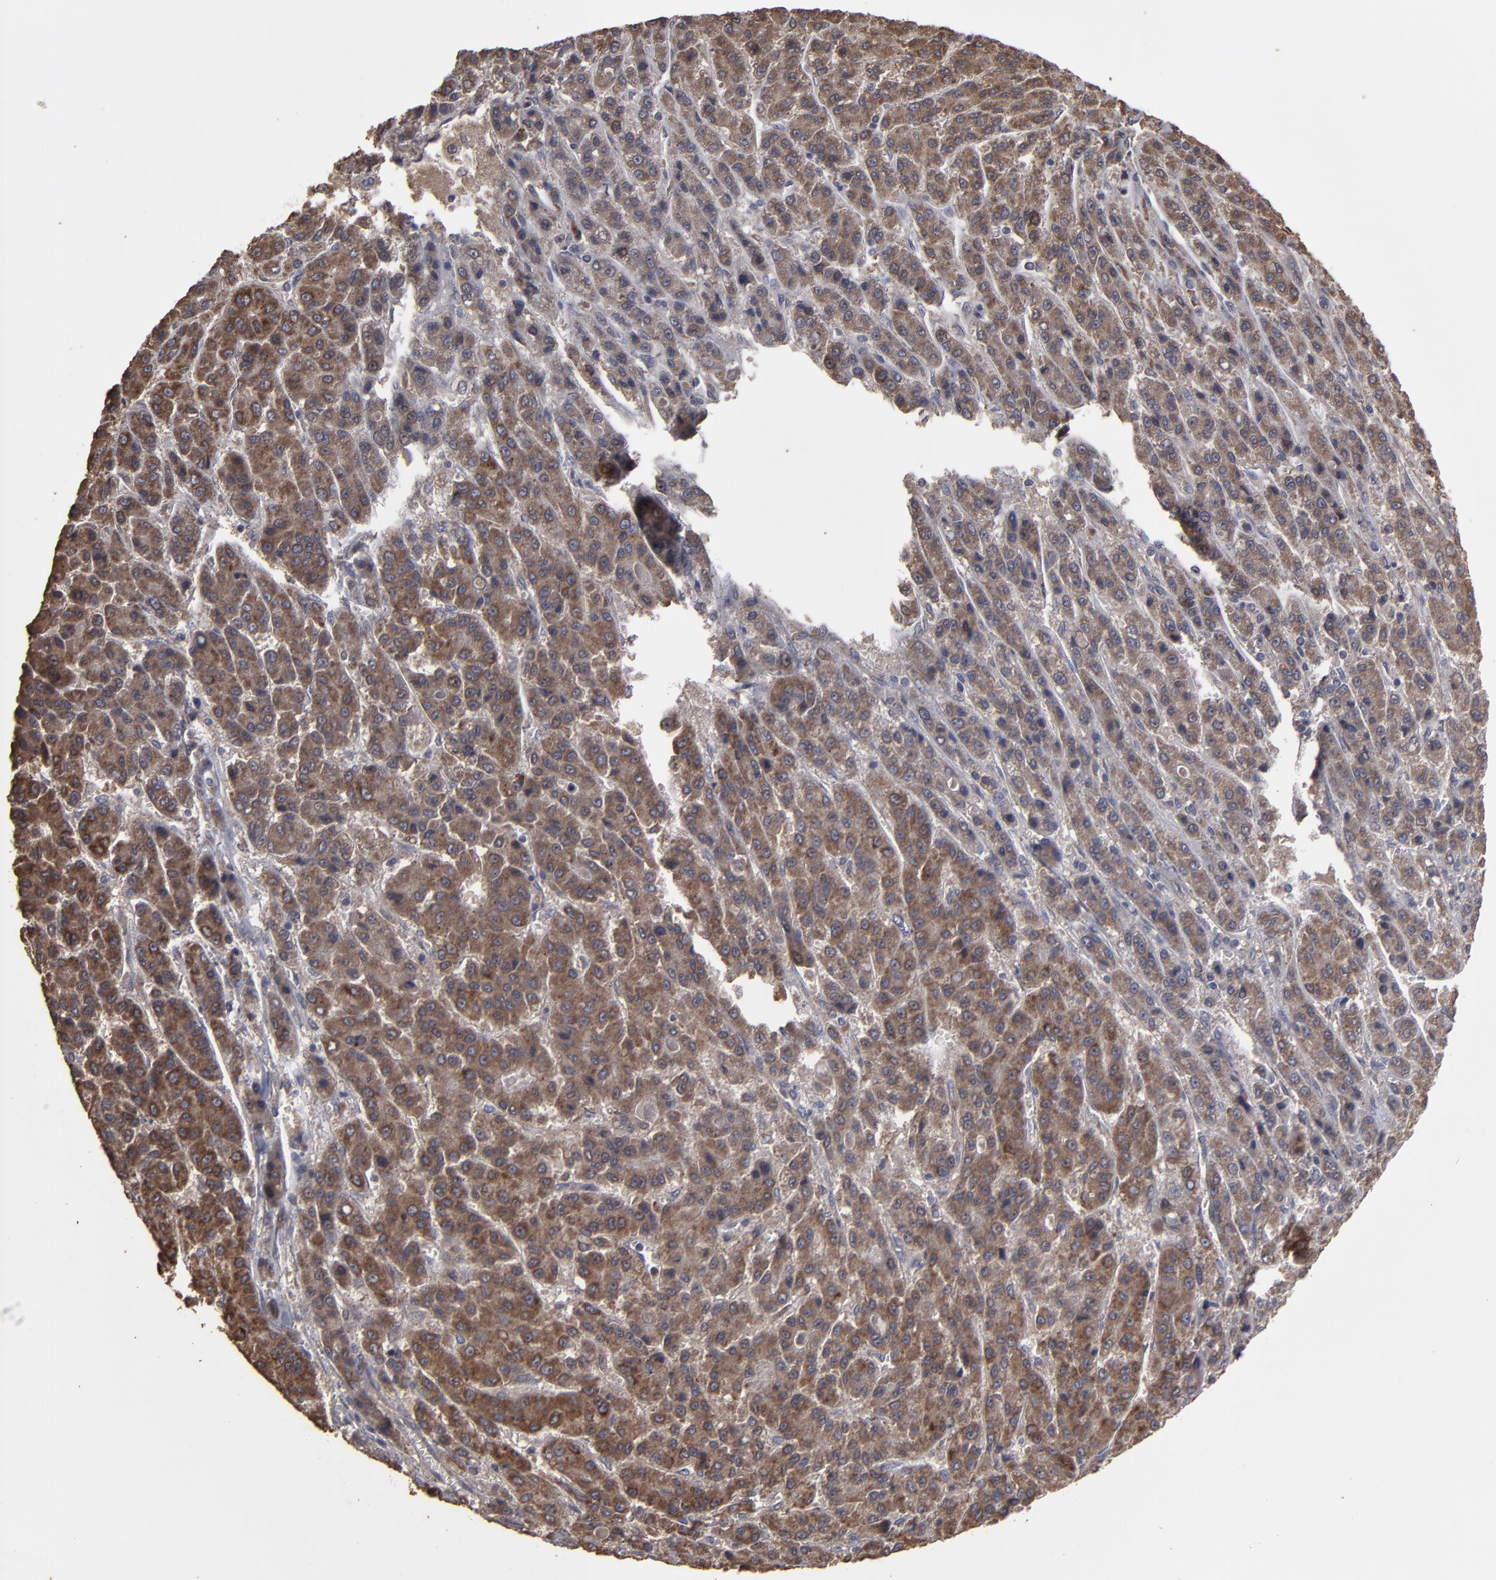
{"staining": {"intensity": "moderate", "quantity": ">75%", "location": "cytoplasmic/membranous"}, "tissue": "liver cancer", "cell_type": "Tumor cells", "image_type": "cancer", "snomed": [{"axis": "morphology", "description": "Carcinoma, Hepatocellular, NOS"}, {"axis": "topography", "description": "Liver"}], "caption": "The image reveals immunohistochemical staining of liver cancer (hepatocellular carcinoma). There is moderate cytoplasmic/membranous expression is seen in approximately >75% of tumor cells.", "gene": "MMP2", "patient": {"sex": "male", "age": 70}}